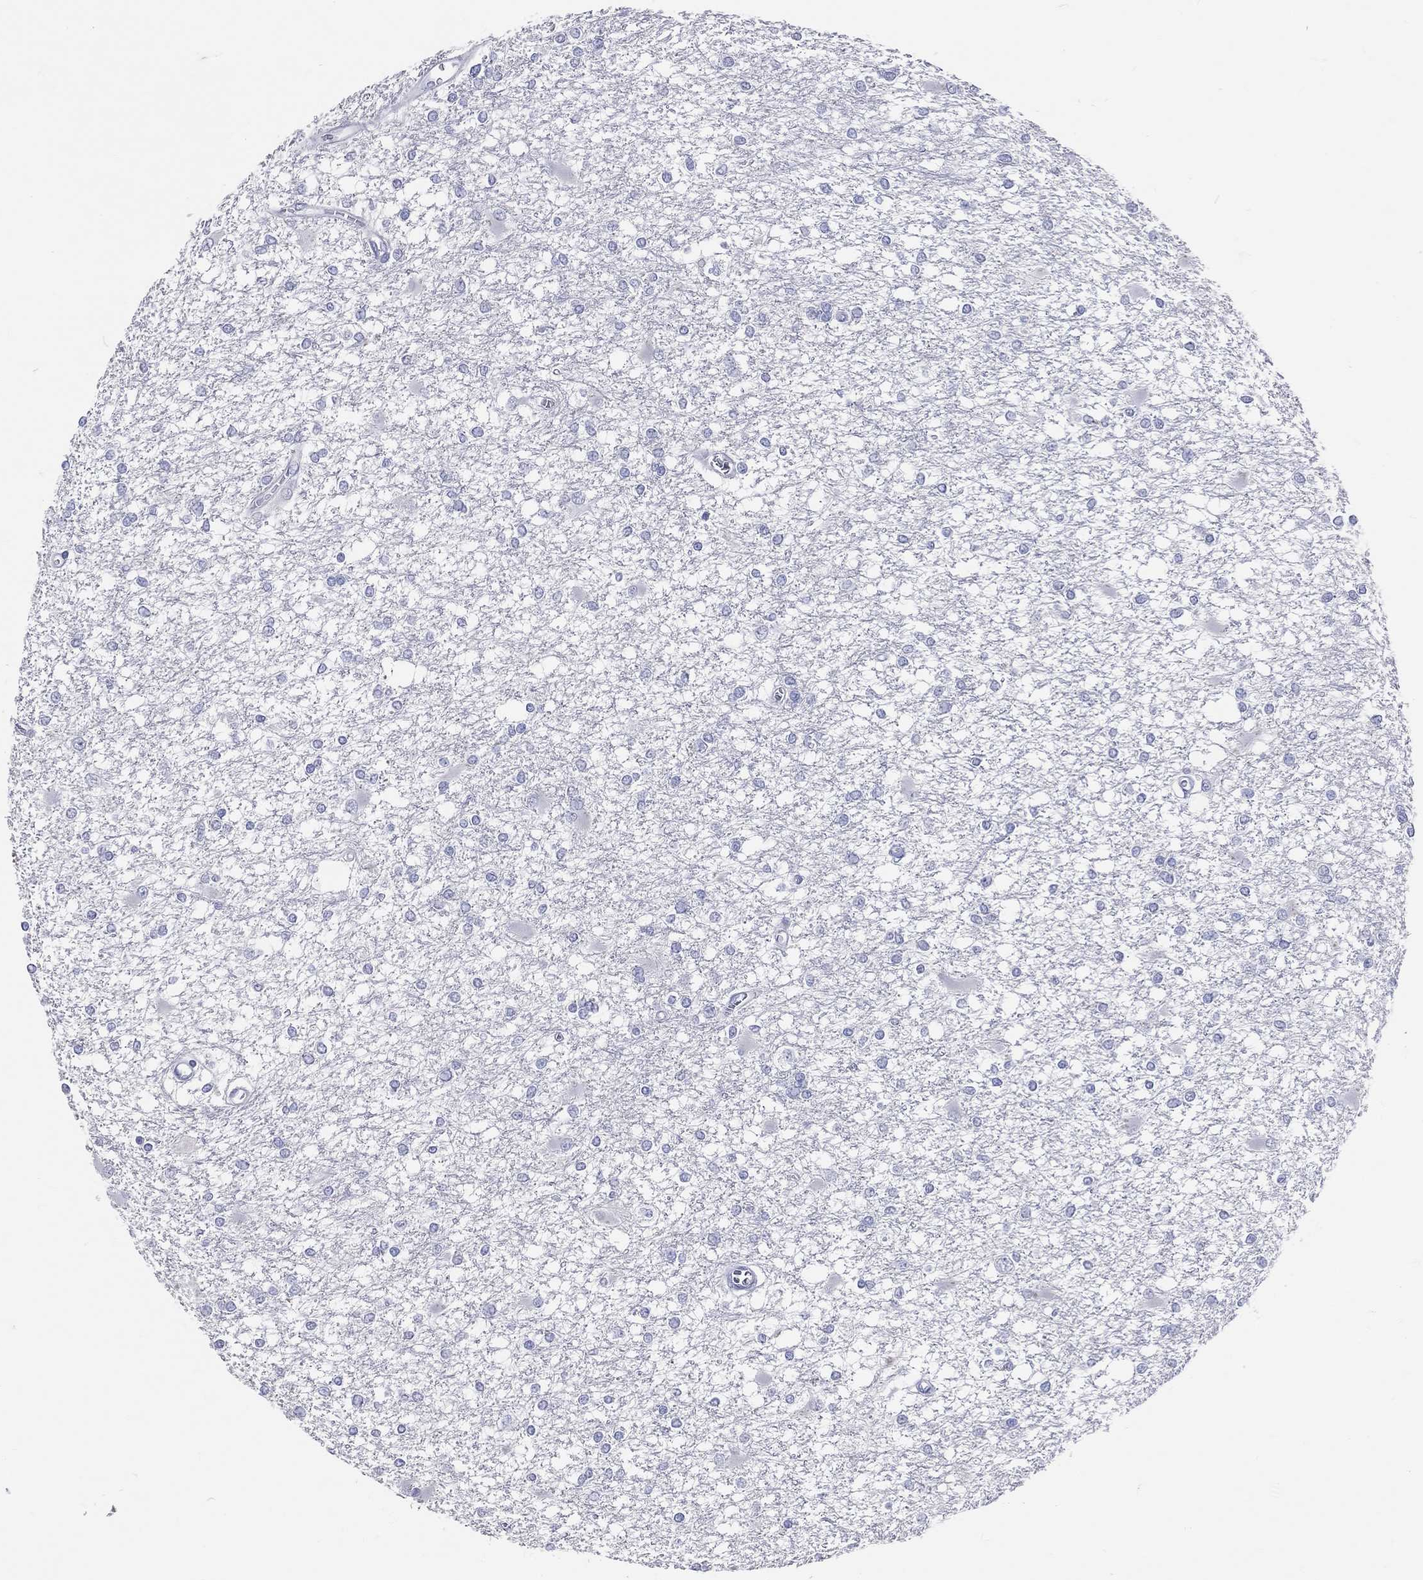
{"staining": {"intensity": "negative", "quantity": "none", "location": "none"}, "tissue": "glioma", "cell_type": "Tumor cells", "image_type": "cancer", "snomed": [{"axis": "morphology", "description": "Glioma, malignant, High grade"}, {"axis": "topography", "description": "Cerebral cortex"}], "caption": "Immunohistochemical staining of human glioma displays no significant staining in tumor cells.", "gene": "LAT", "patient": {"sex": "male", "age": 79}}